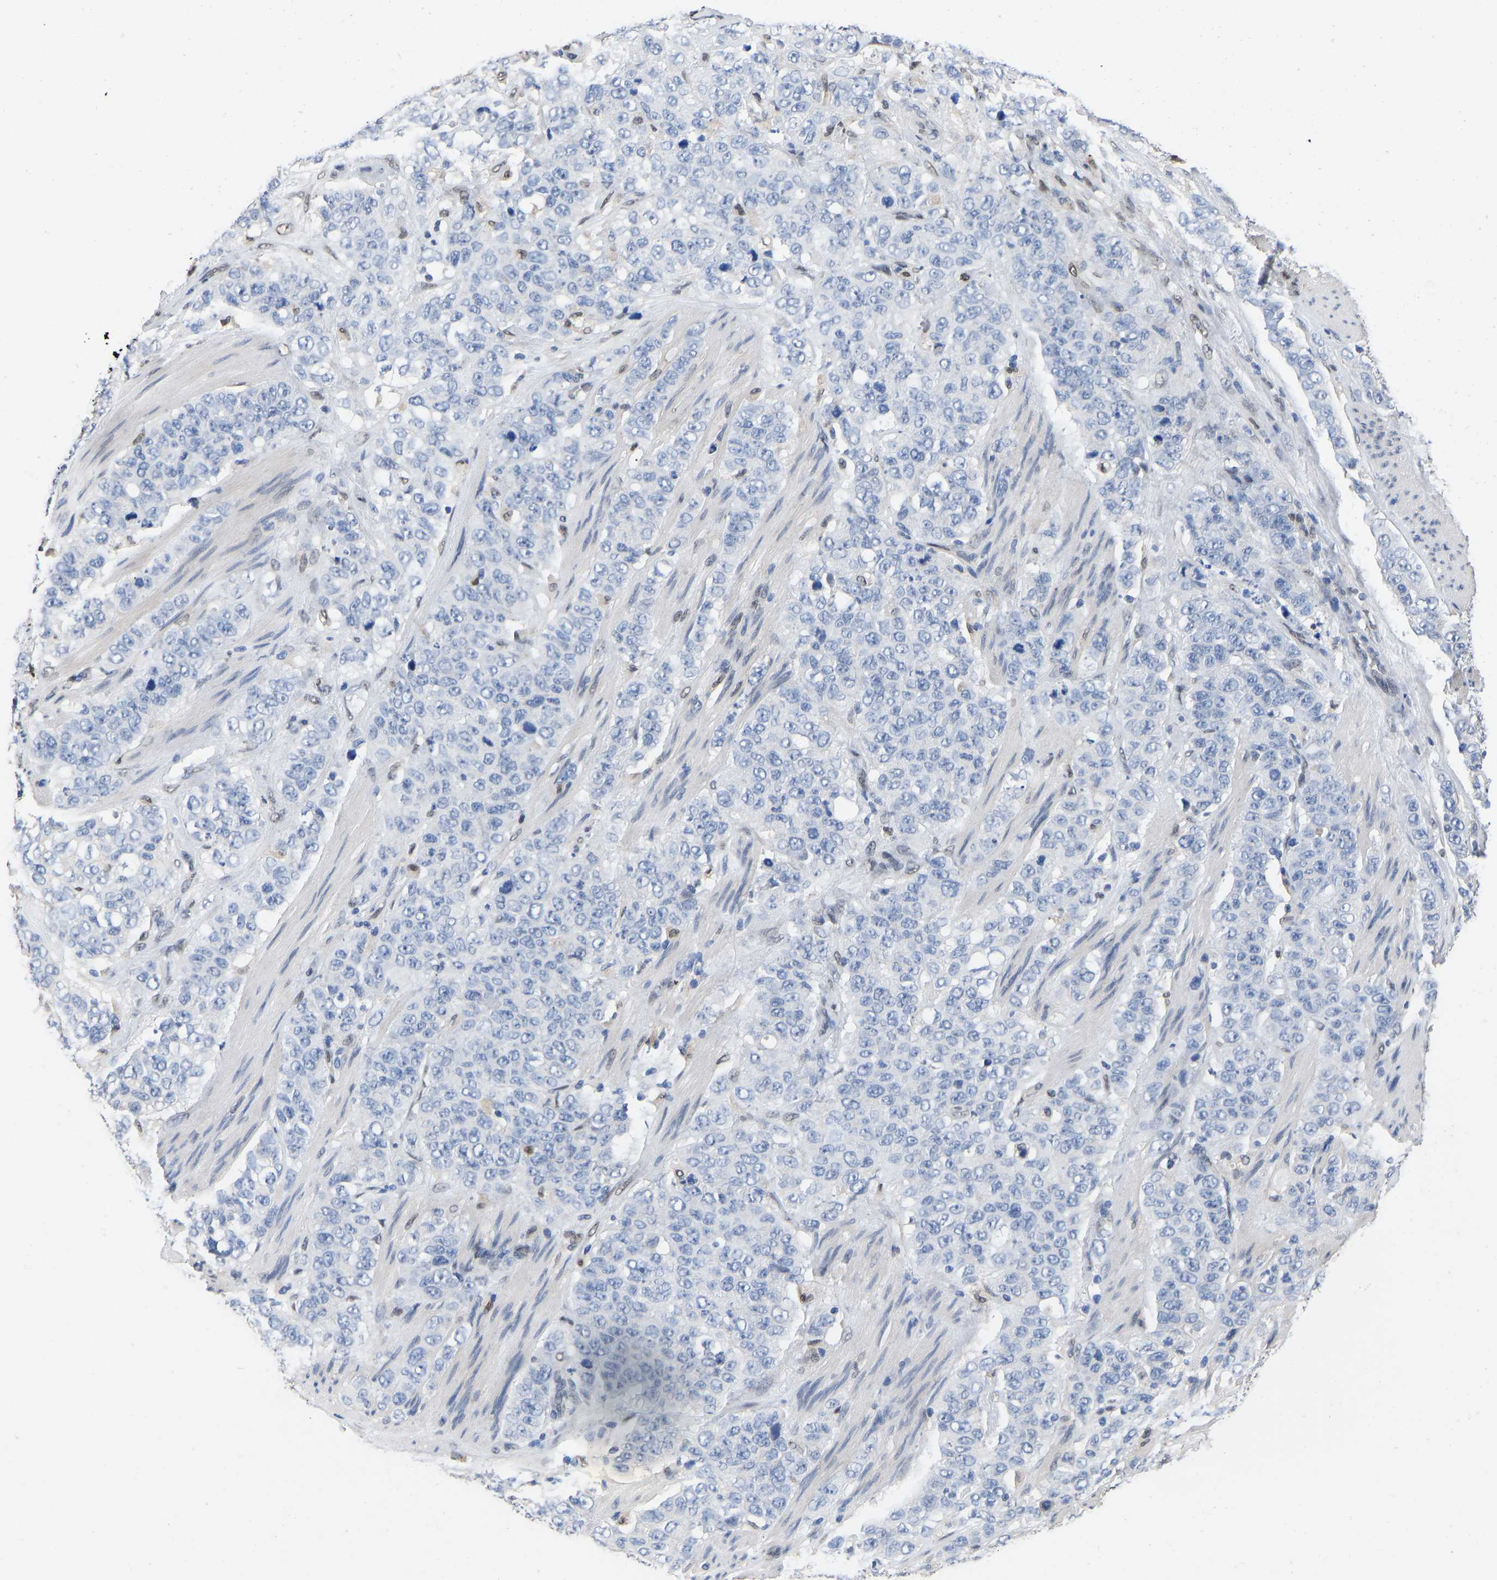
{"staining": {"intensity": "negative", "quantity": "none", "location": "none"}, "tissue": "stomach cancer", "cell_type": "Tumor cells", "image_type": "cancer", "snomed": [{"axis": "morphology", "description": "Adenocarcinoma, NOS"}, {"axis": "topography", "description": "Stomach"}], "caption": "Immunohistochemistry (IHC) of human adenocarcinoma (stomach) reveals no staining in tumor cells.", "gene": "QKI", "patient": {"sex": "male", "age": 48}}